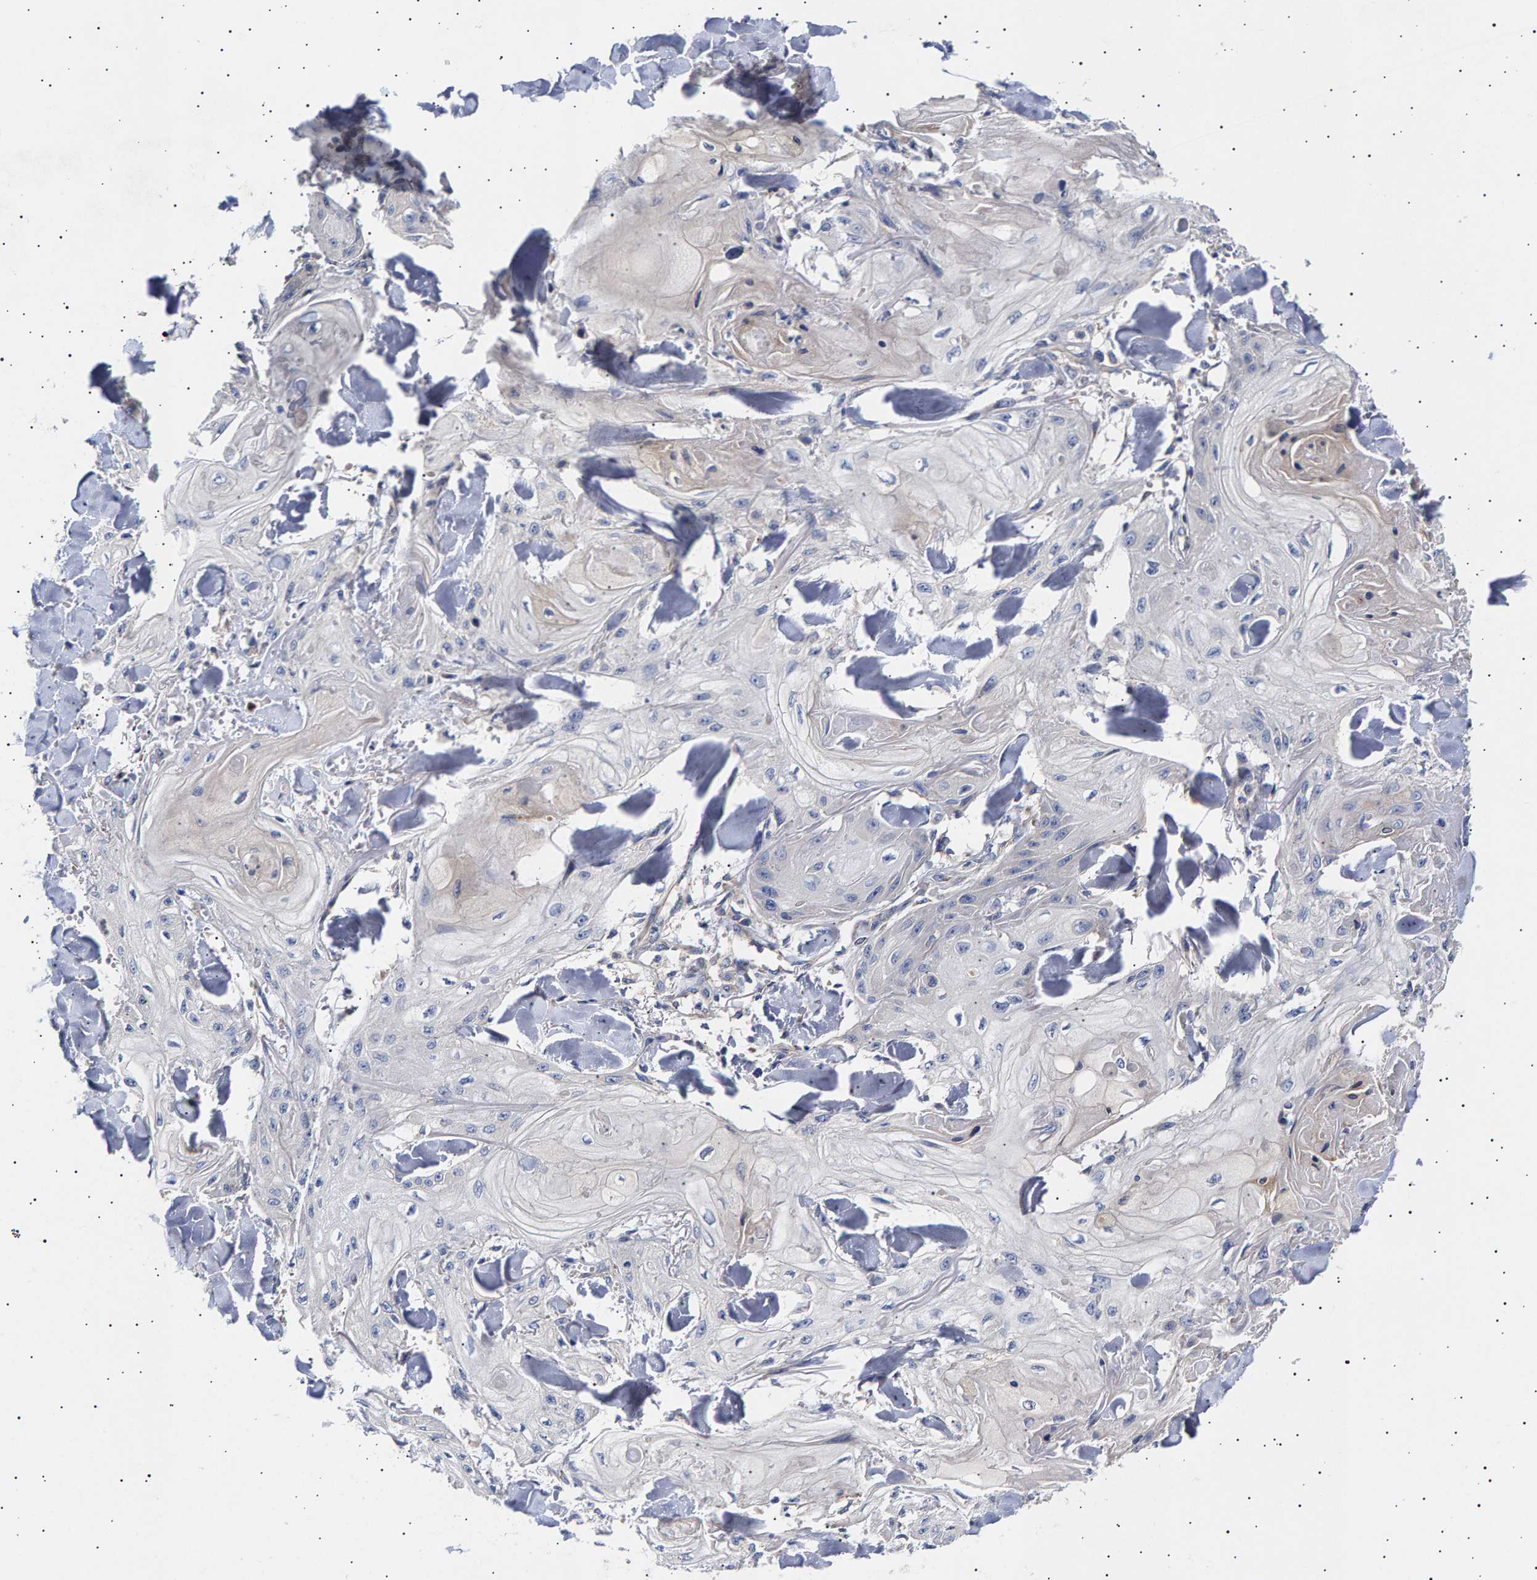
{"staining": {"intensity": "negative", "quantity": "none", "location": "none"}, "tissue": "skin cancer", "cell_type": "Tumor cells", "image_type": "cancer", "snomed": [{"axis": "morphology", "description": "Squamous cell carcinoma, NOS"}, {"axis": "topography", "description": "Skin"}], "caption": "IHC of skin squamous cell carcinoma exhibits no staining in tumor cells.", "gene": "ANKRD40", "patient": {"sex": "male", "age": 74}}